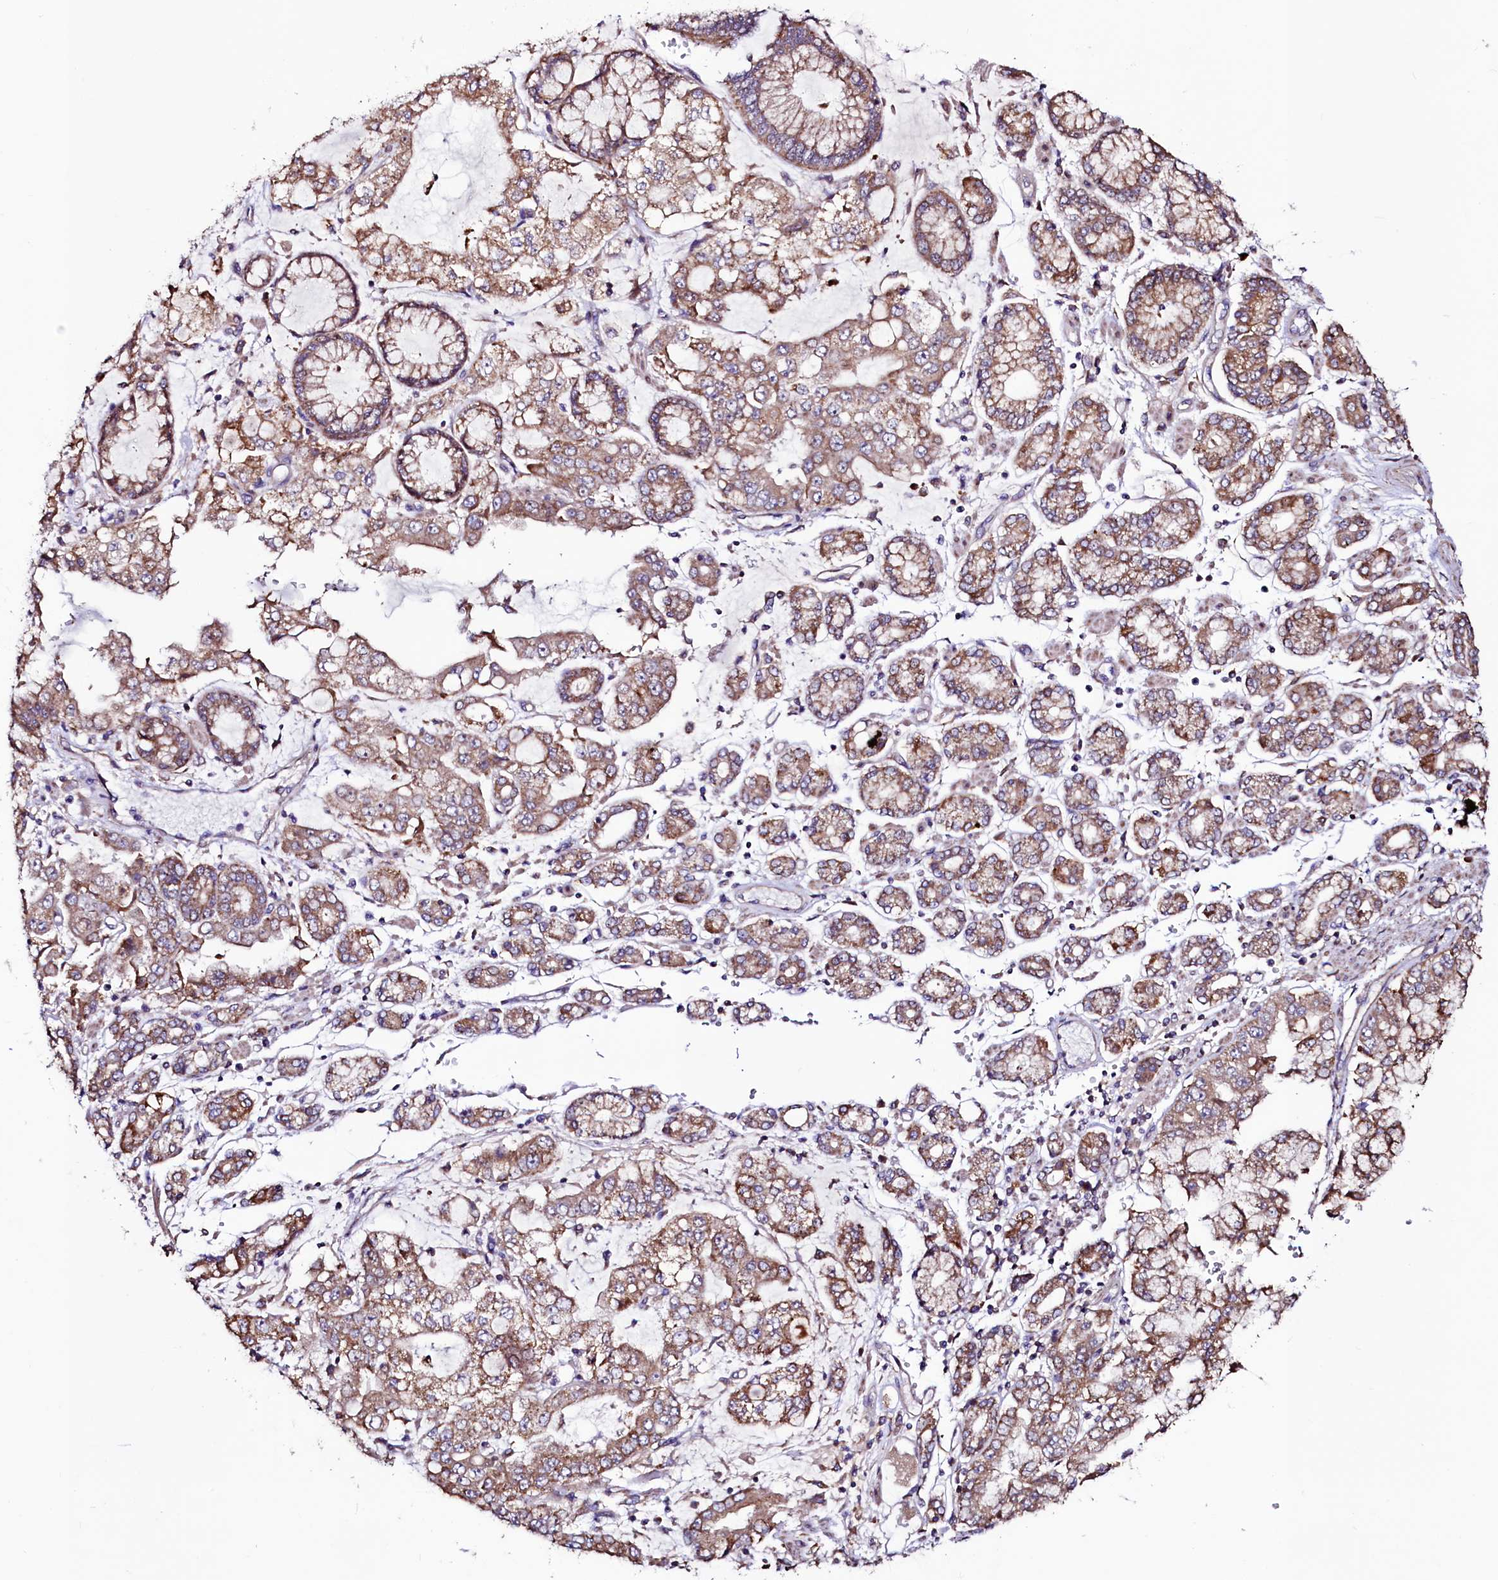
{"staining": {"intensity": "moderate", "quantity": ">75%", "location": "cytoplasmic/membranous"}, "tissue": "stomach cancer", "cell_type": "Tumor cells", "image_type": "cancer", "snomed": [{"axis": "morphology", "description": "Adenocarcinoma, NOS"}, {"axis": "topography", "description": "Stomach"}], "caption": "About >75% of tumor cells in stomach cancer exhibit moderate cytoplasmic/membranous protein expression as visualized by brown immunohistochemical staining.", "gene": "STARD5", "patient": {"sex": "male", "age": 76}}